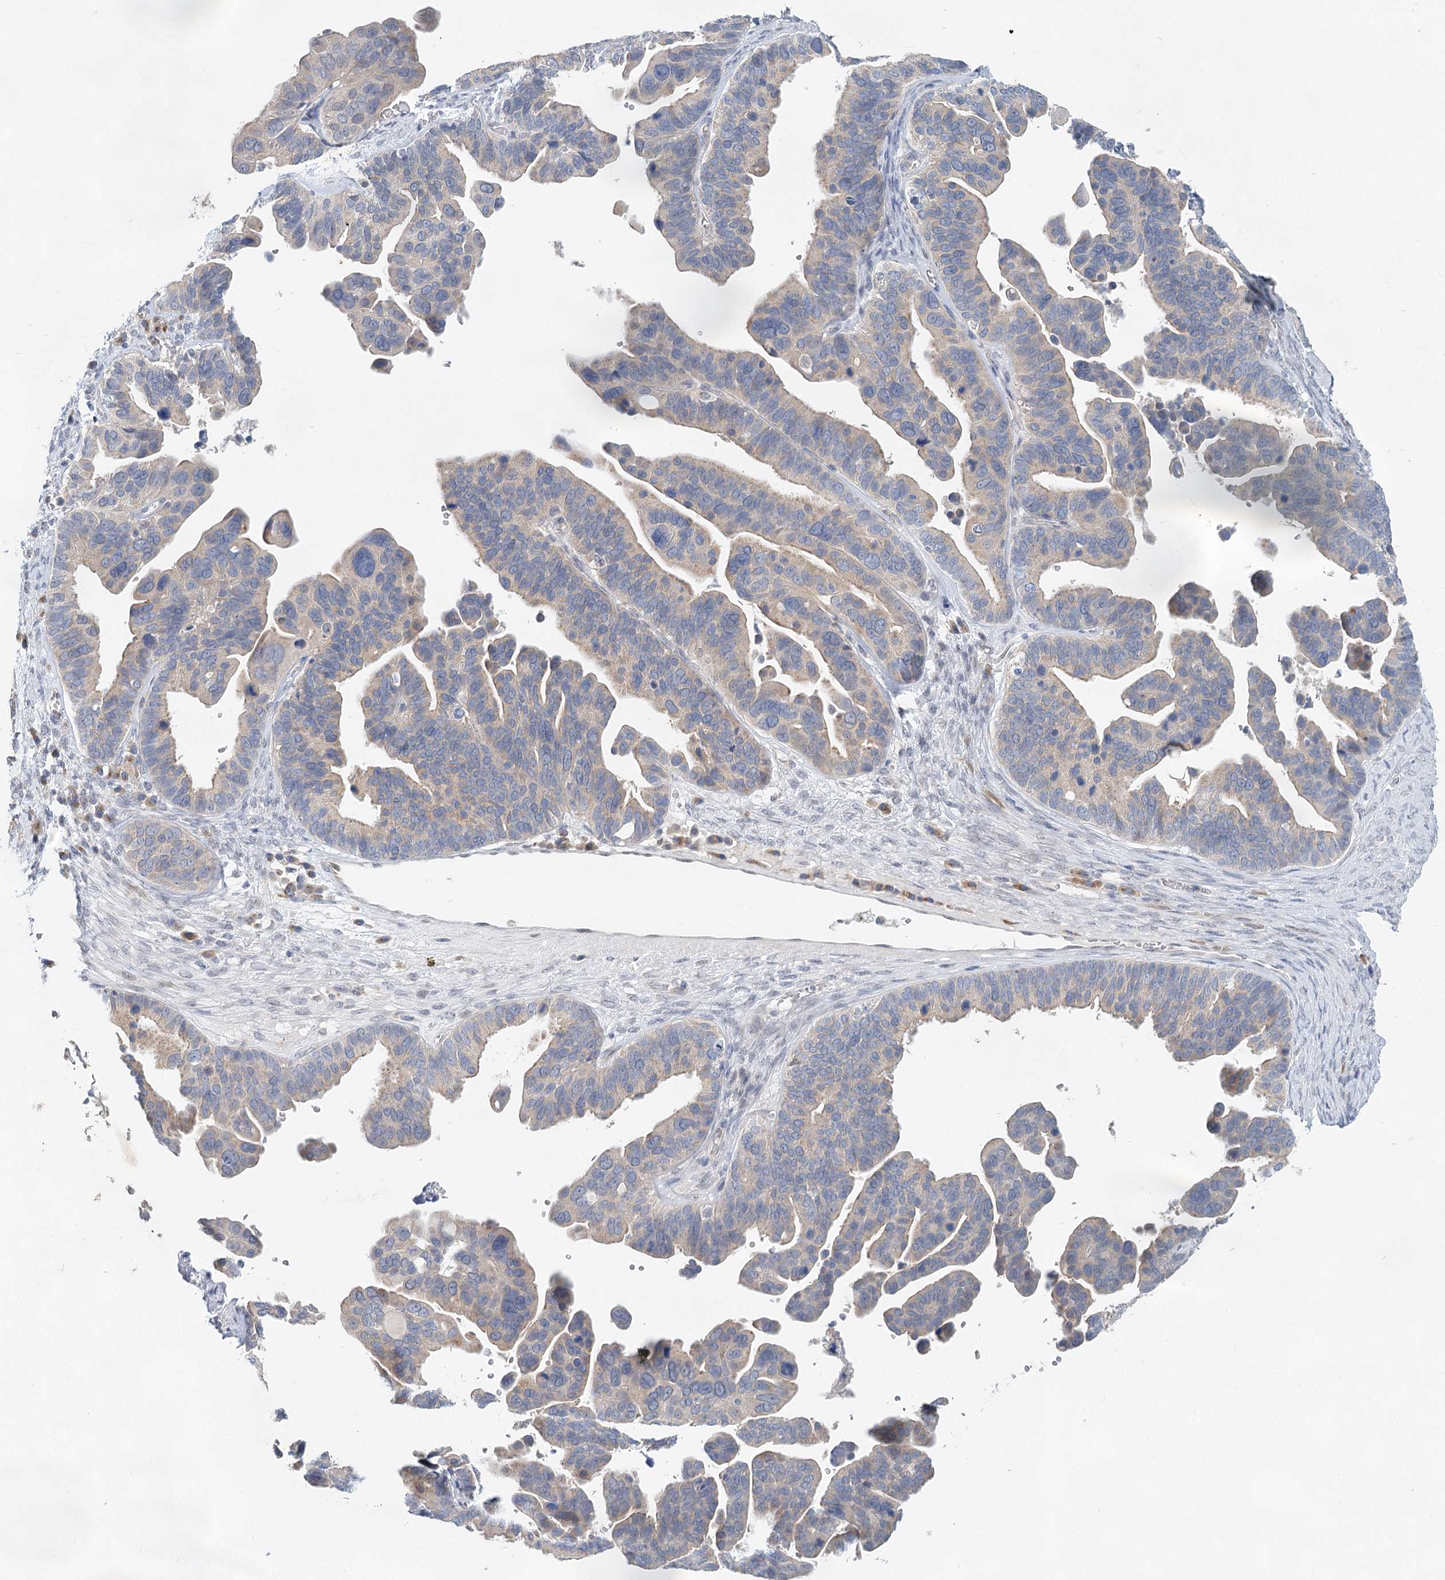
{"staining": {"intensity": "weak", "quantity": "25%-75%", "location": "cytoplasmic/membranous"}, "tissue": "ovarian cancer", "cell_type": "Tumor cells", "image_type": "cancer", "snomed": [{"axis": "morphology", "description": "Cystadenocarcinoma, serous, NOS"}, {"axis": "topography", "description": "Ovary"}], "caption": "Ovarian cancer stained with immunohistochemistry exhibits weak cytoplasmic/membranous staining in about 25%-75% of tumor cells.", "gene": "BLTP1", "patient": {"sex": "female", "age": 56}}